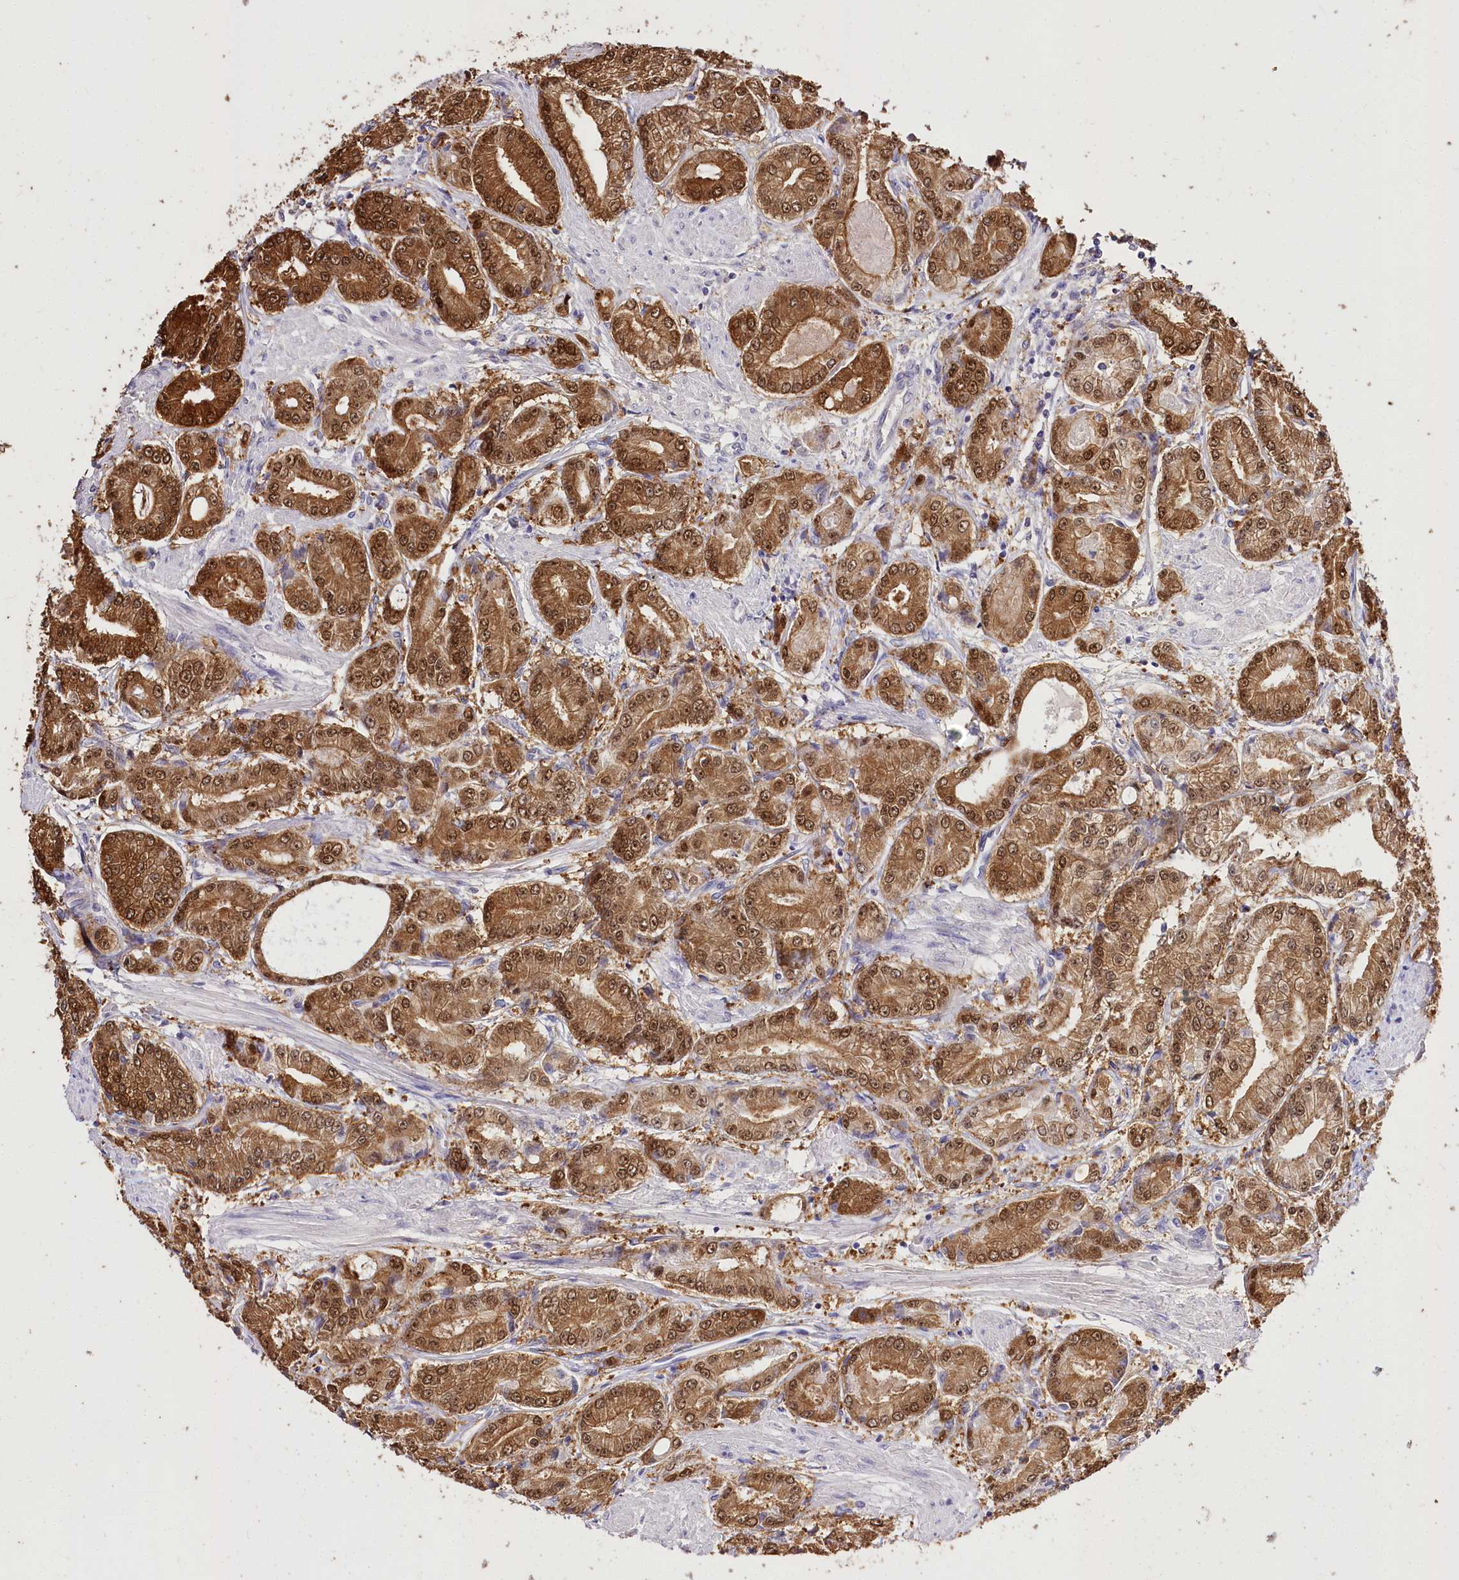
{"staining": {"intensity": "strong", "quantity": ">75%", "location": "cytoplasmic/membranous,nuclear"}, "tissue": "prostate cancer", "cell_type": "Tumor cells", "image_type": "cancer", "snomed": [{"axis": "morphology", "description": "Adenocarcinoma, High grade"}, {"axis": "topography", "description": "Prostate"}], "caption": "Brown immunohistochemical staining in prostate cancer reveals strong cytoplasmic/membranous and nuclear positivity in about >75% of tumor cells.", "gene": "R3HDM2", "patient": {"sex": "male", "age": 59}}